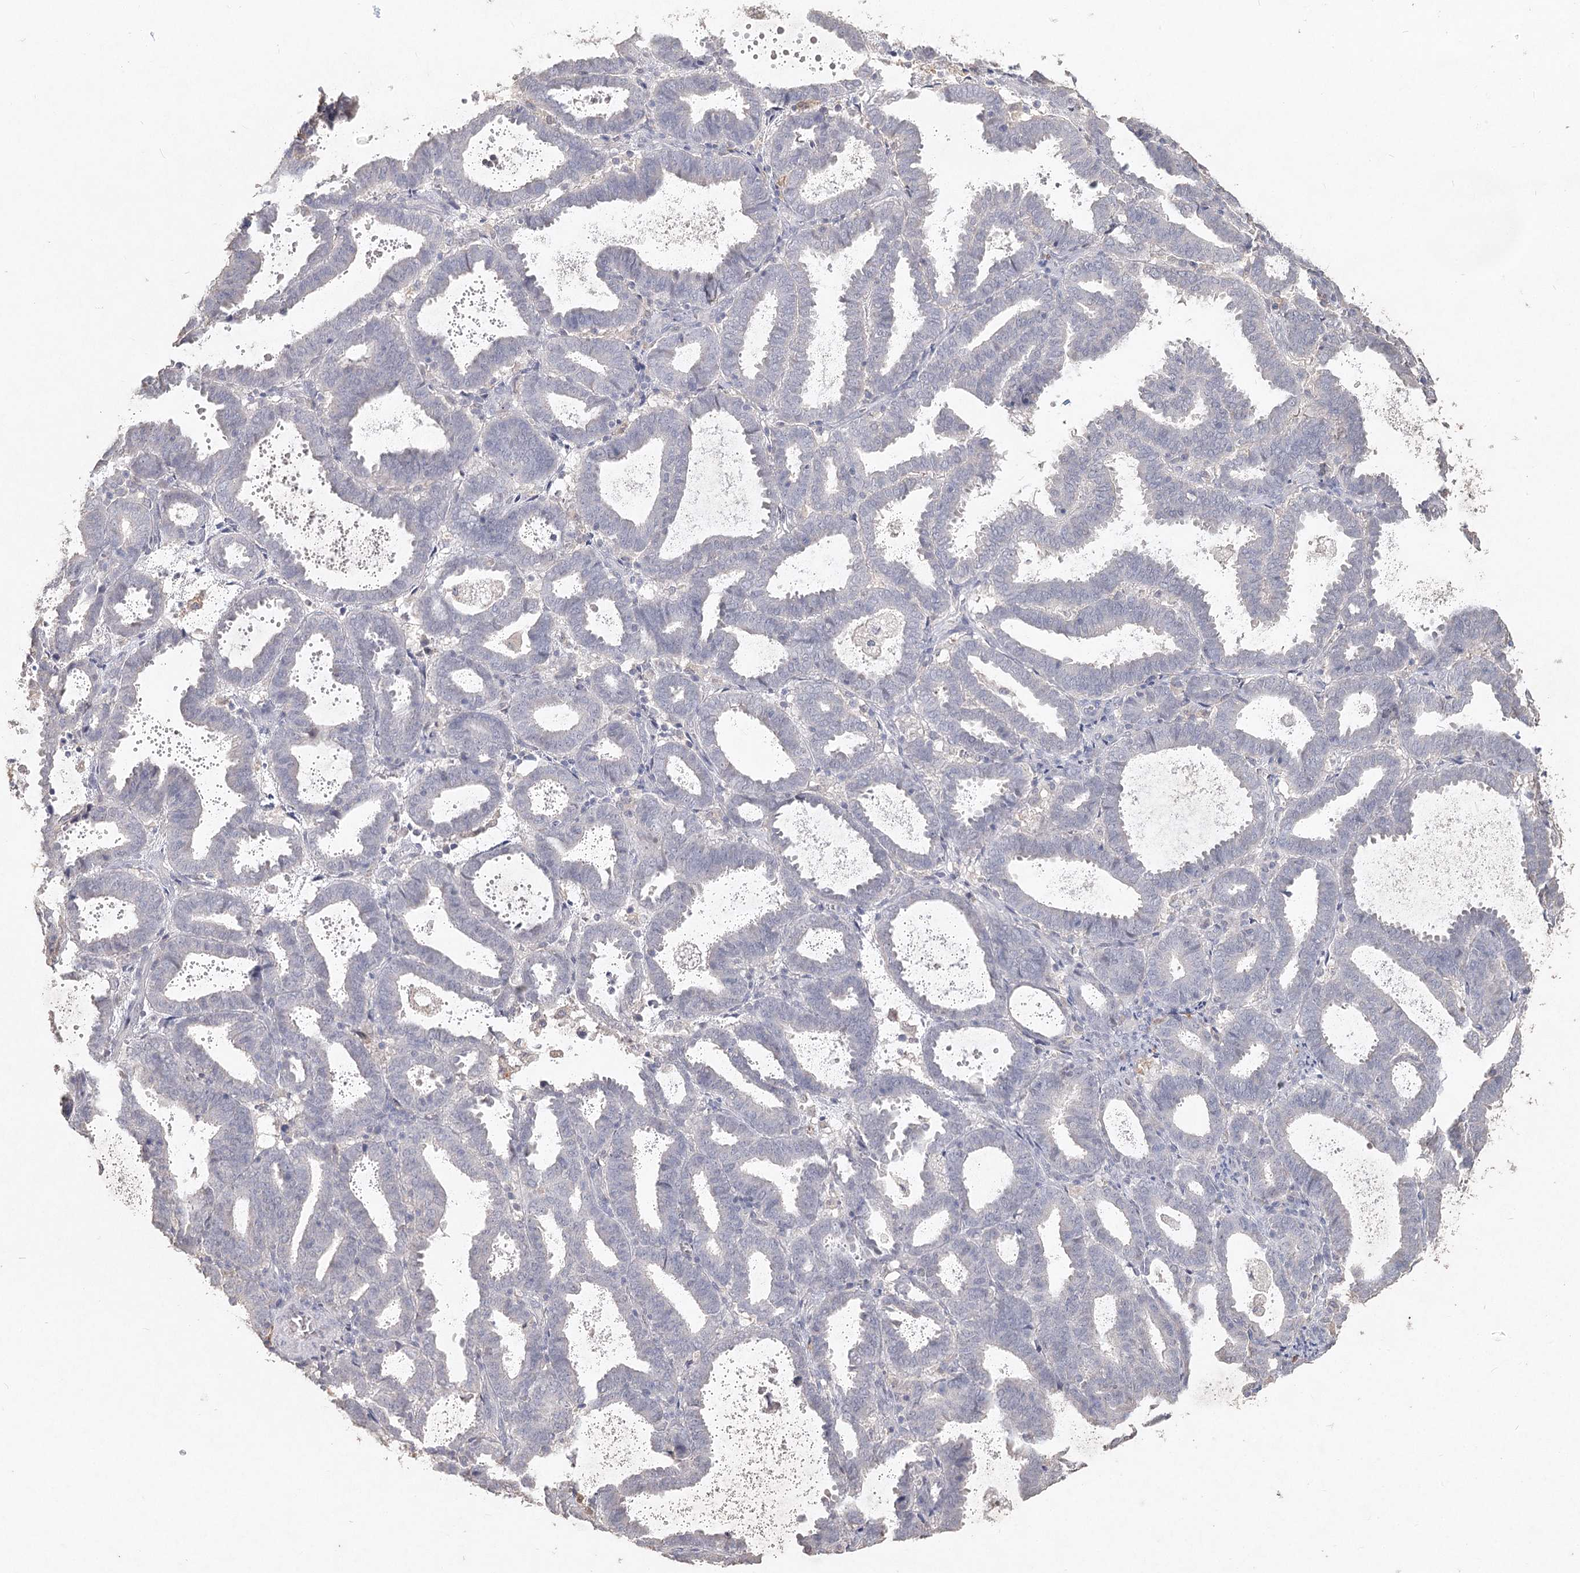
{"staining": {"intensity": "negative", "quantity": "none", "location": "none"}, "tissue": "endometrial cancer", "cell_type": "Tumor cells", "image_type": "cancer", "snomed": [{"axis": "morphology", "description": "Adenocarcinoma, NOS"}, {"axis": "topography", "description": "Uterus"}], "caption": "DAB (3,3'-diaminobenzidine) immunohistochemical staining of endometrial cancer reveals no significant positivity in tumor cells.", "gene": "ARSI", "patient": {"sex": "female", "age": 83}}